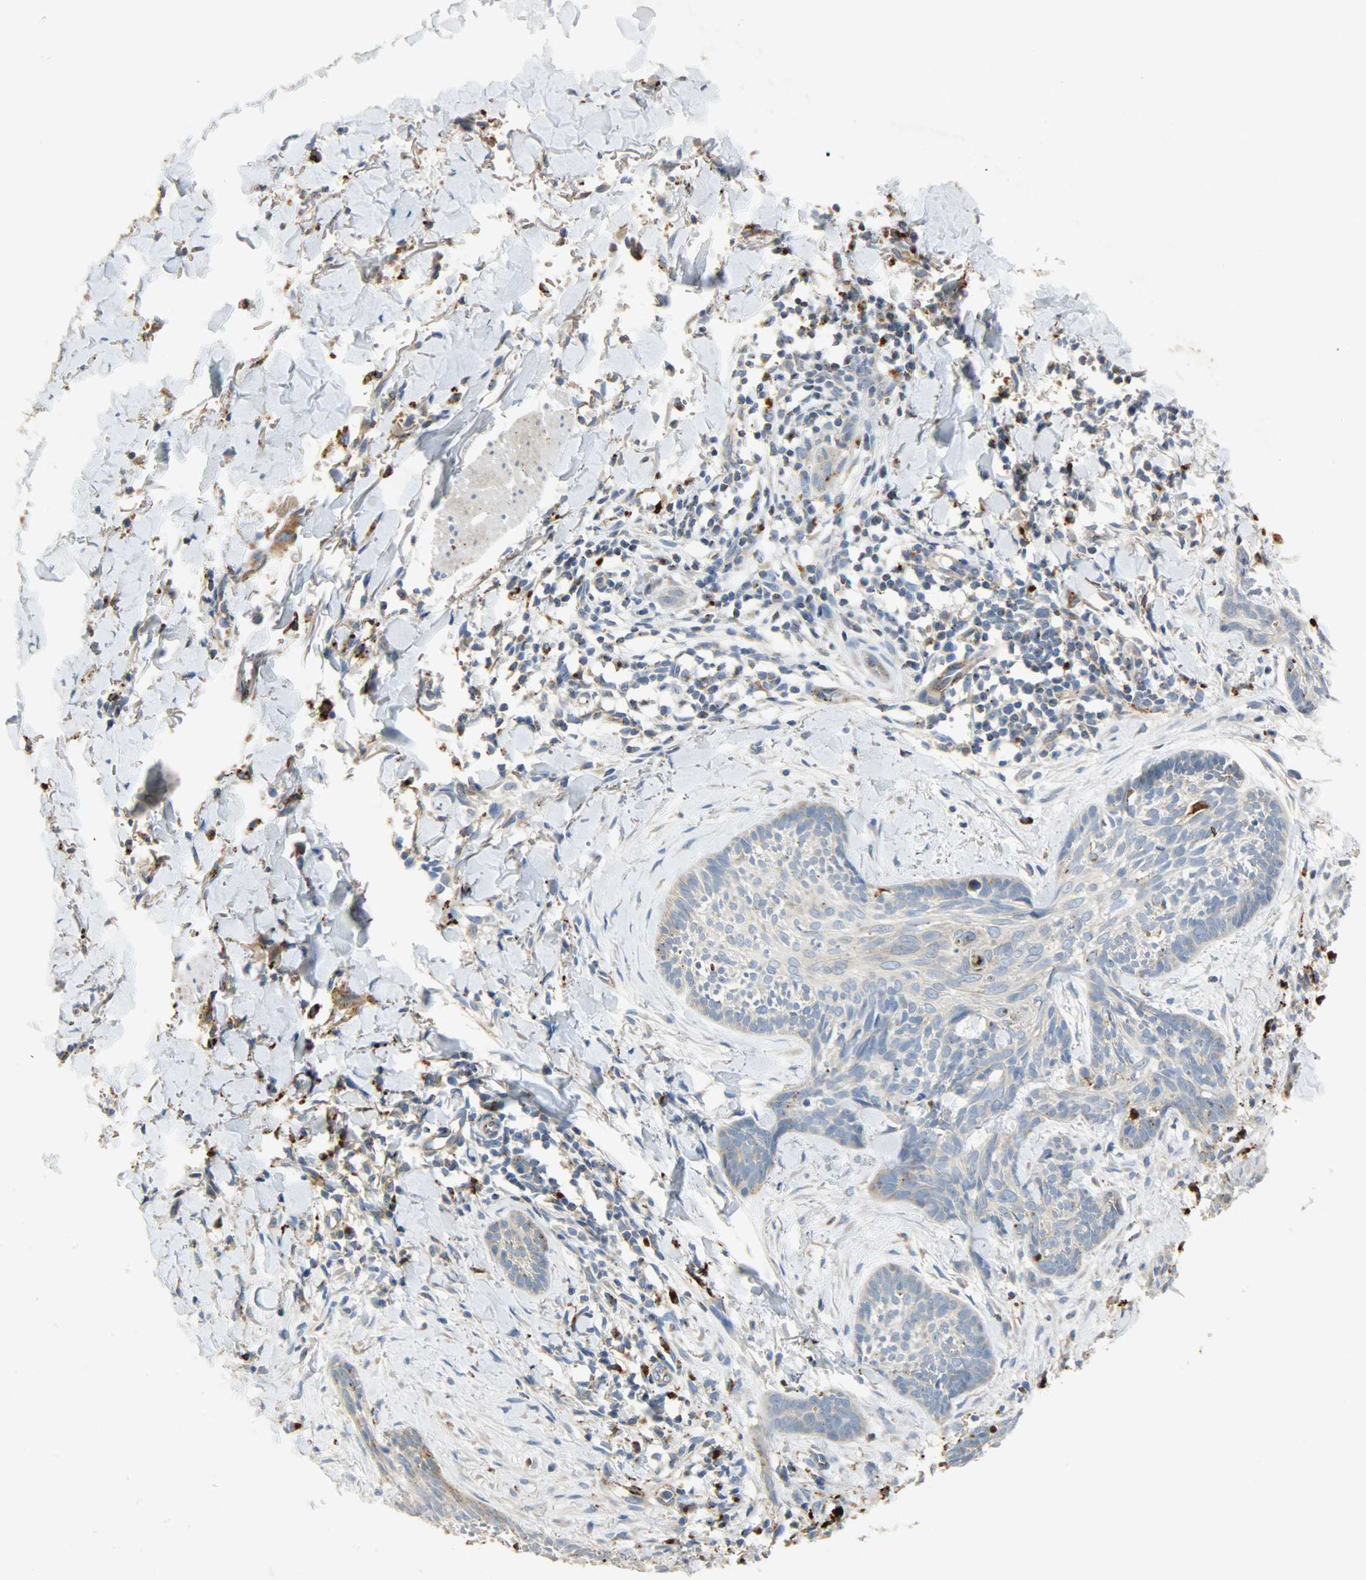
{"staining": {"intensity": "weak", "quantity": ">75%", "location": "cytoplasmic/membranous"}, "tissue": "skin cancer", "cell_type": "Tumor cells", "image_type": "cancer", "snomed": [{"axis": "morphology", "description": "Normal tissue, NOS"}, {"axis": "morphology", "description": "Basal cell carcinoma"}, {"axis": "topography", "description": "Skin"}], "caption": "Basal cell carcinoma (skin) stained with a brown dye demonstrates weak cytoplasmic/membranous positive expression in approximately >75% of tumor cells.", "gene": "ASAH1", "patient": {"sex": "male", "age": 71}}